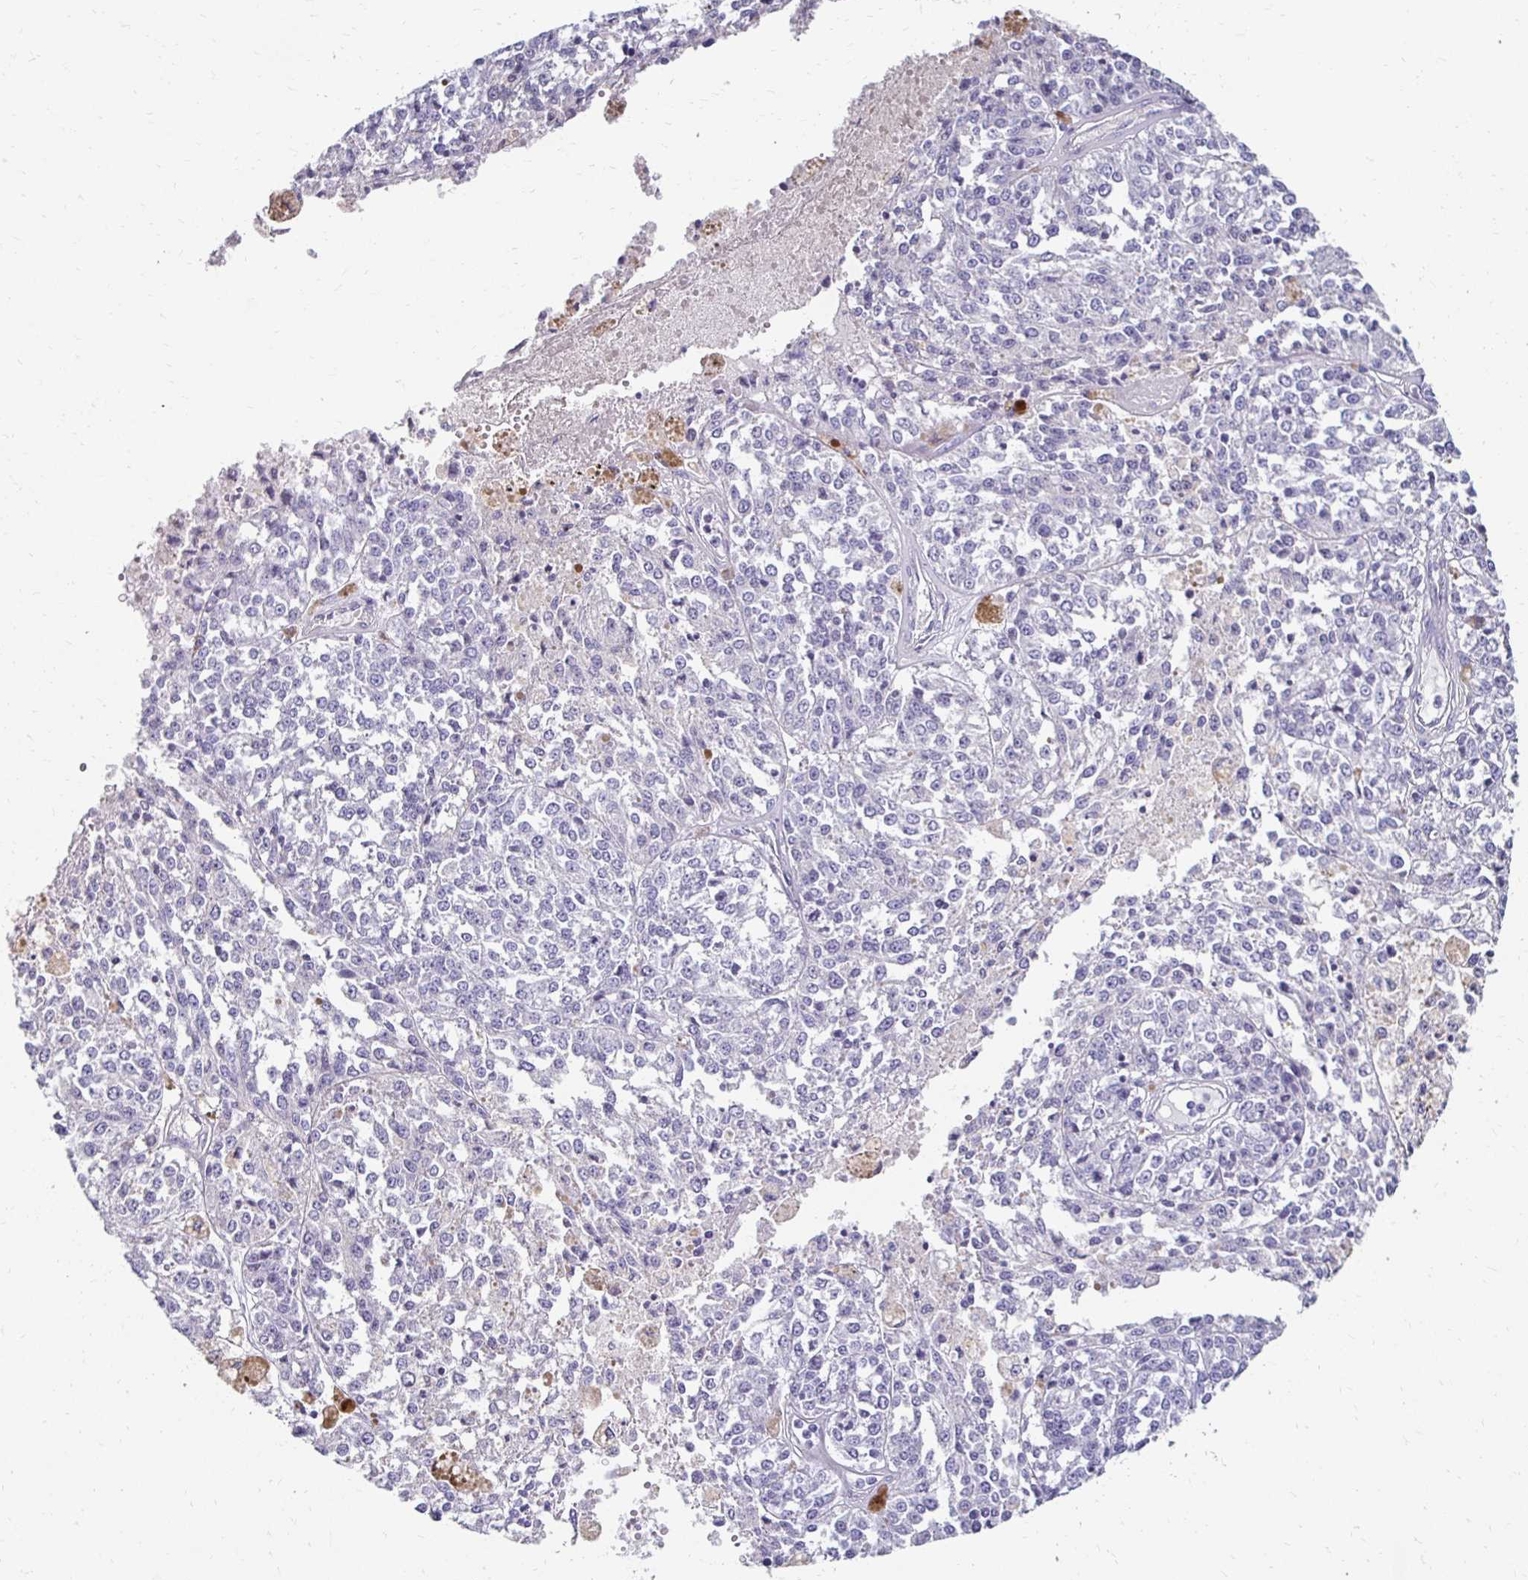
{"staining": {"intensity": "negative", "quantity": "none", "location": "none"}, "tissue": "melanoma", "cell_type": "Tumor cells", "image_type": "cancer", "snomed": [{"axis": "morphology", "description": "Malignant melanoma, Metastatic site"}, {"axis": "topography", "description": "Lymph node"}], "caption": "Immunohistochemistry (IHC) micrograph of human malignant melanoma (metastatic site) stained for a protein (brown), which reveals no expression in tumor cells.", "gene": "AKAP6", "patient": {"sex": "female", "age": 64}}